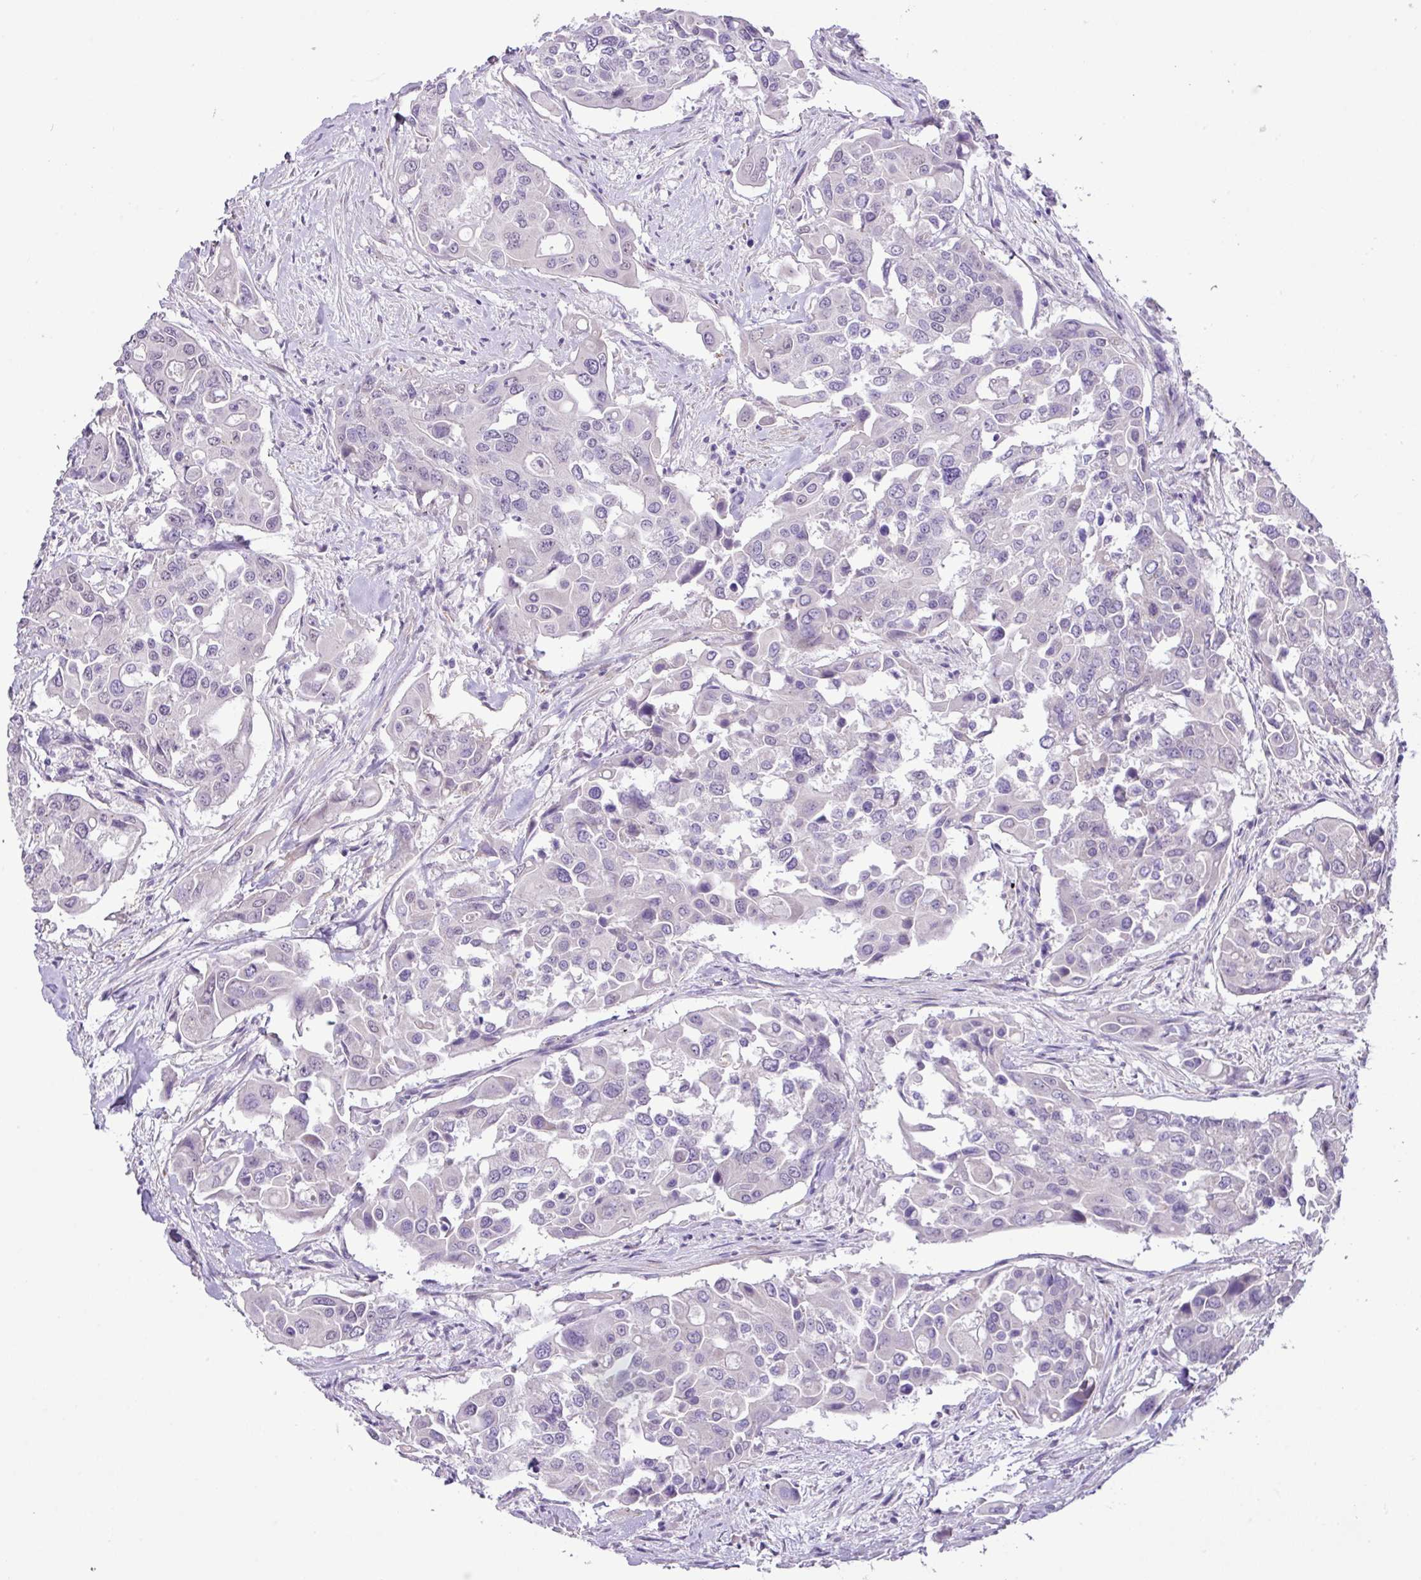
{"staining": {"intensity": "negative", "quantity": "none", "location": "none"}, "tissue": "colorectal cancer", "cell_type": "Tumor cells", "image_type": "cancer", "snomed": [{"axis": "morphology", "description": "Adenocarcinoma, NOS"}, {"axis": "topography", "description": "Colon"}], "caption": "The image shows no staining of tumor cells in adenocarcinoma (colorectal).", "gene": "DIP2A", "patient": {"sex": "male", "age": 77}}